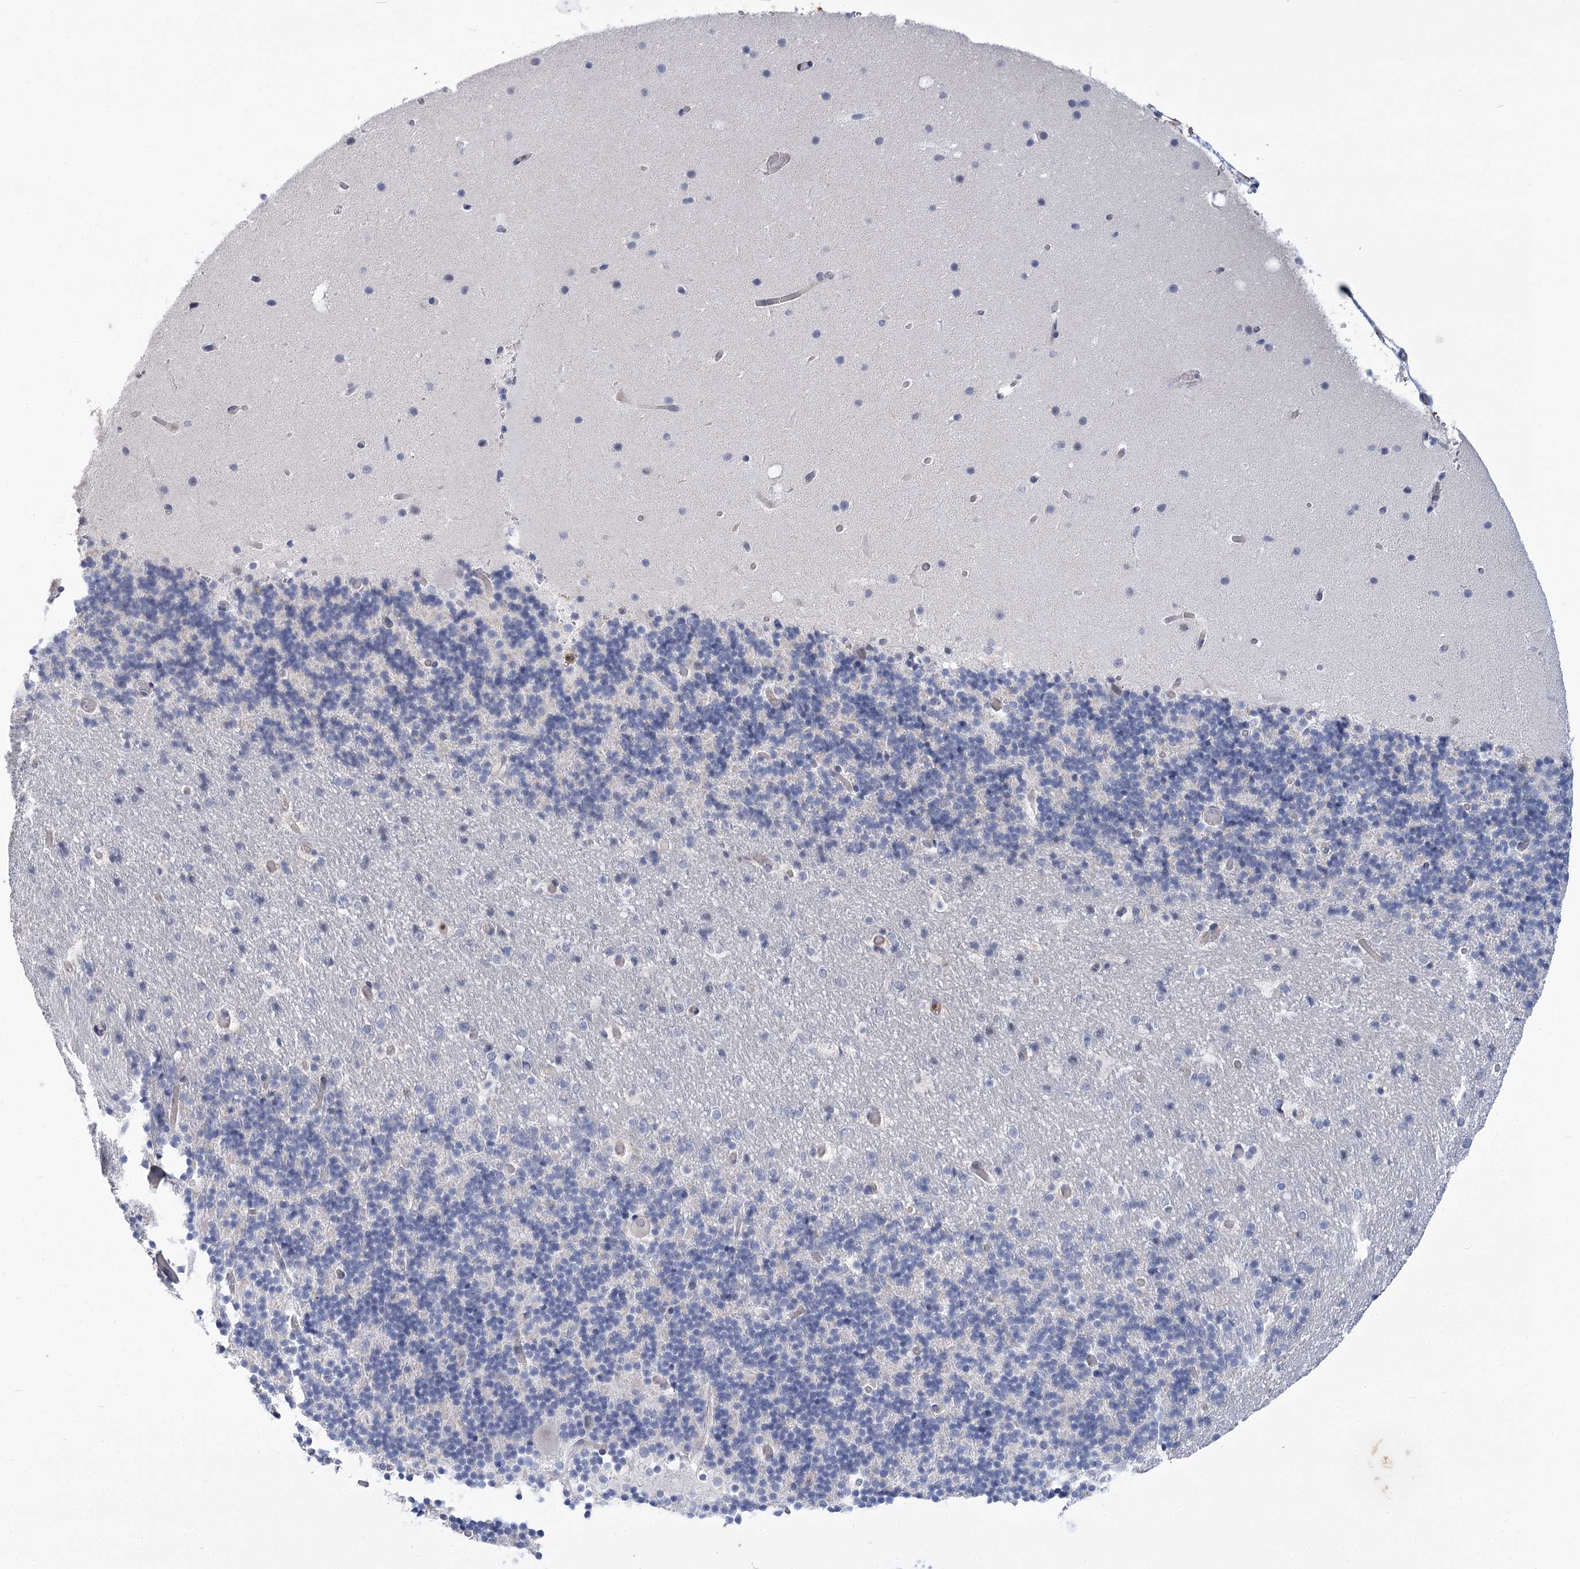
{"staining": {"intensity": "negative", "quantity": "none", "location": "none"}, "tissue": "cerebellum", "cell_type": "Cells in granular layer", "image_type": "normal", "snomed": [{"axis": "morphology", "description": "Normal tissue, NOS"}, {"axis": "topography", "description": "Cerebellum"}], "caption": "The photomicrograph displays no significant expression in cells in granular layer of cerebellum.", "gene": "THAP6", "patient": {"sex": "male", "age": 57}}